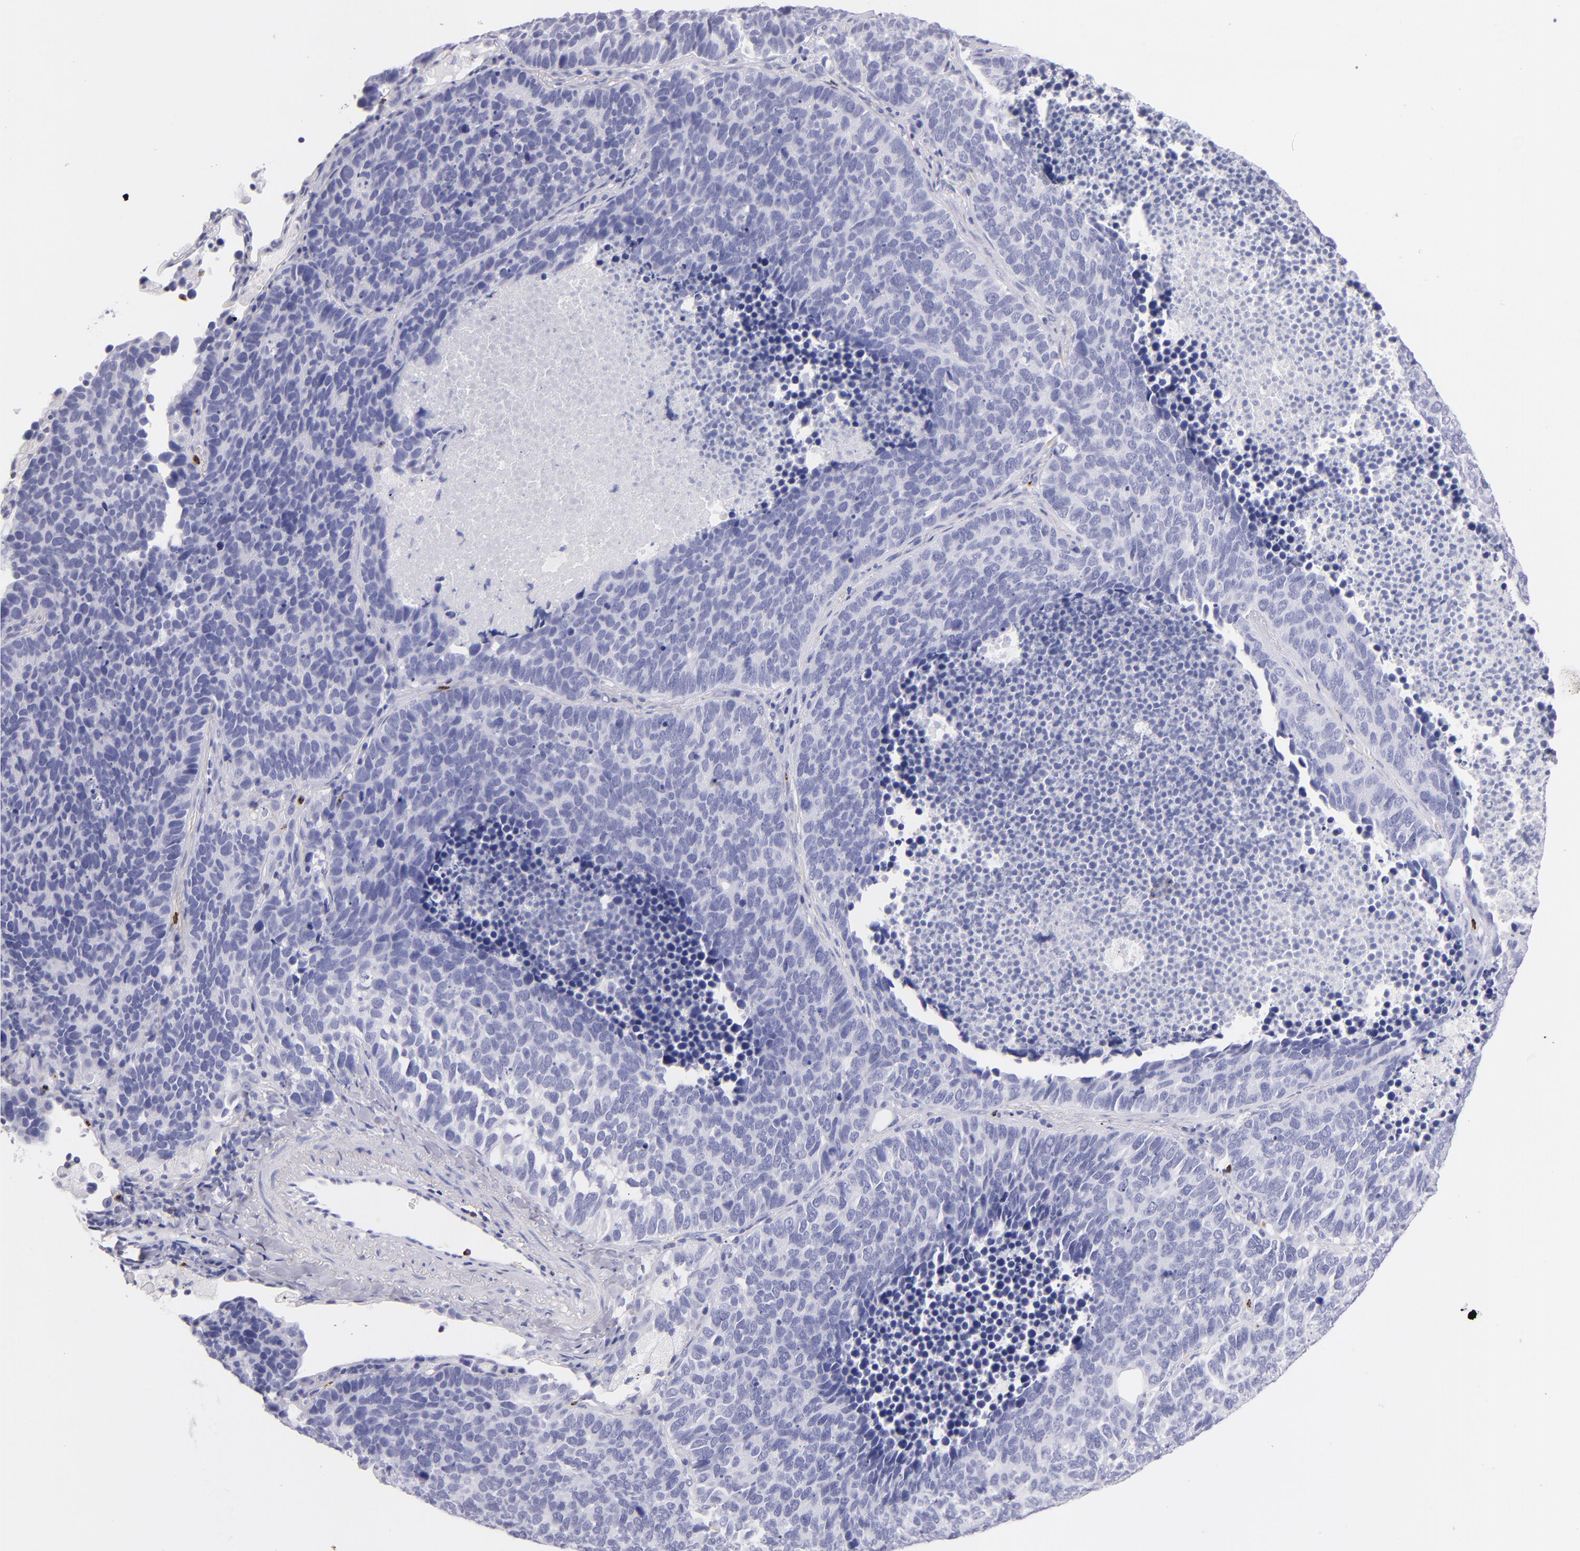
{"staining": {"intensity": "negative", "quantity": "none", "location": "none"}, "tissue": "lung cancer", "cell_type": "Tumor cells", "image_type": "cancer", "snomed": [{"axis": "morphology", "description": "Neoplasm, malignant, NOS"}, {"axis": "topography", "description": "Lung"}], "caption": "Human malignant neoplasm (lung) stained for a protein using immunohistochemistry reveals no positivity in tumor cells.", "gene": "PRF1", "patient": {"sex": "female", "age": 75}}